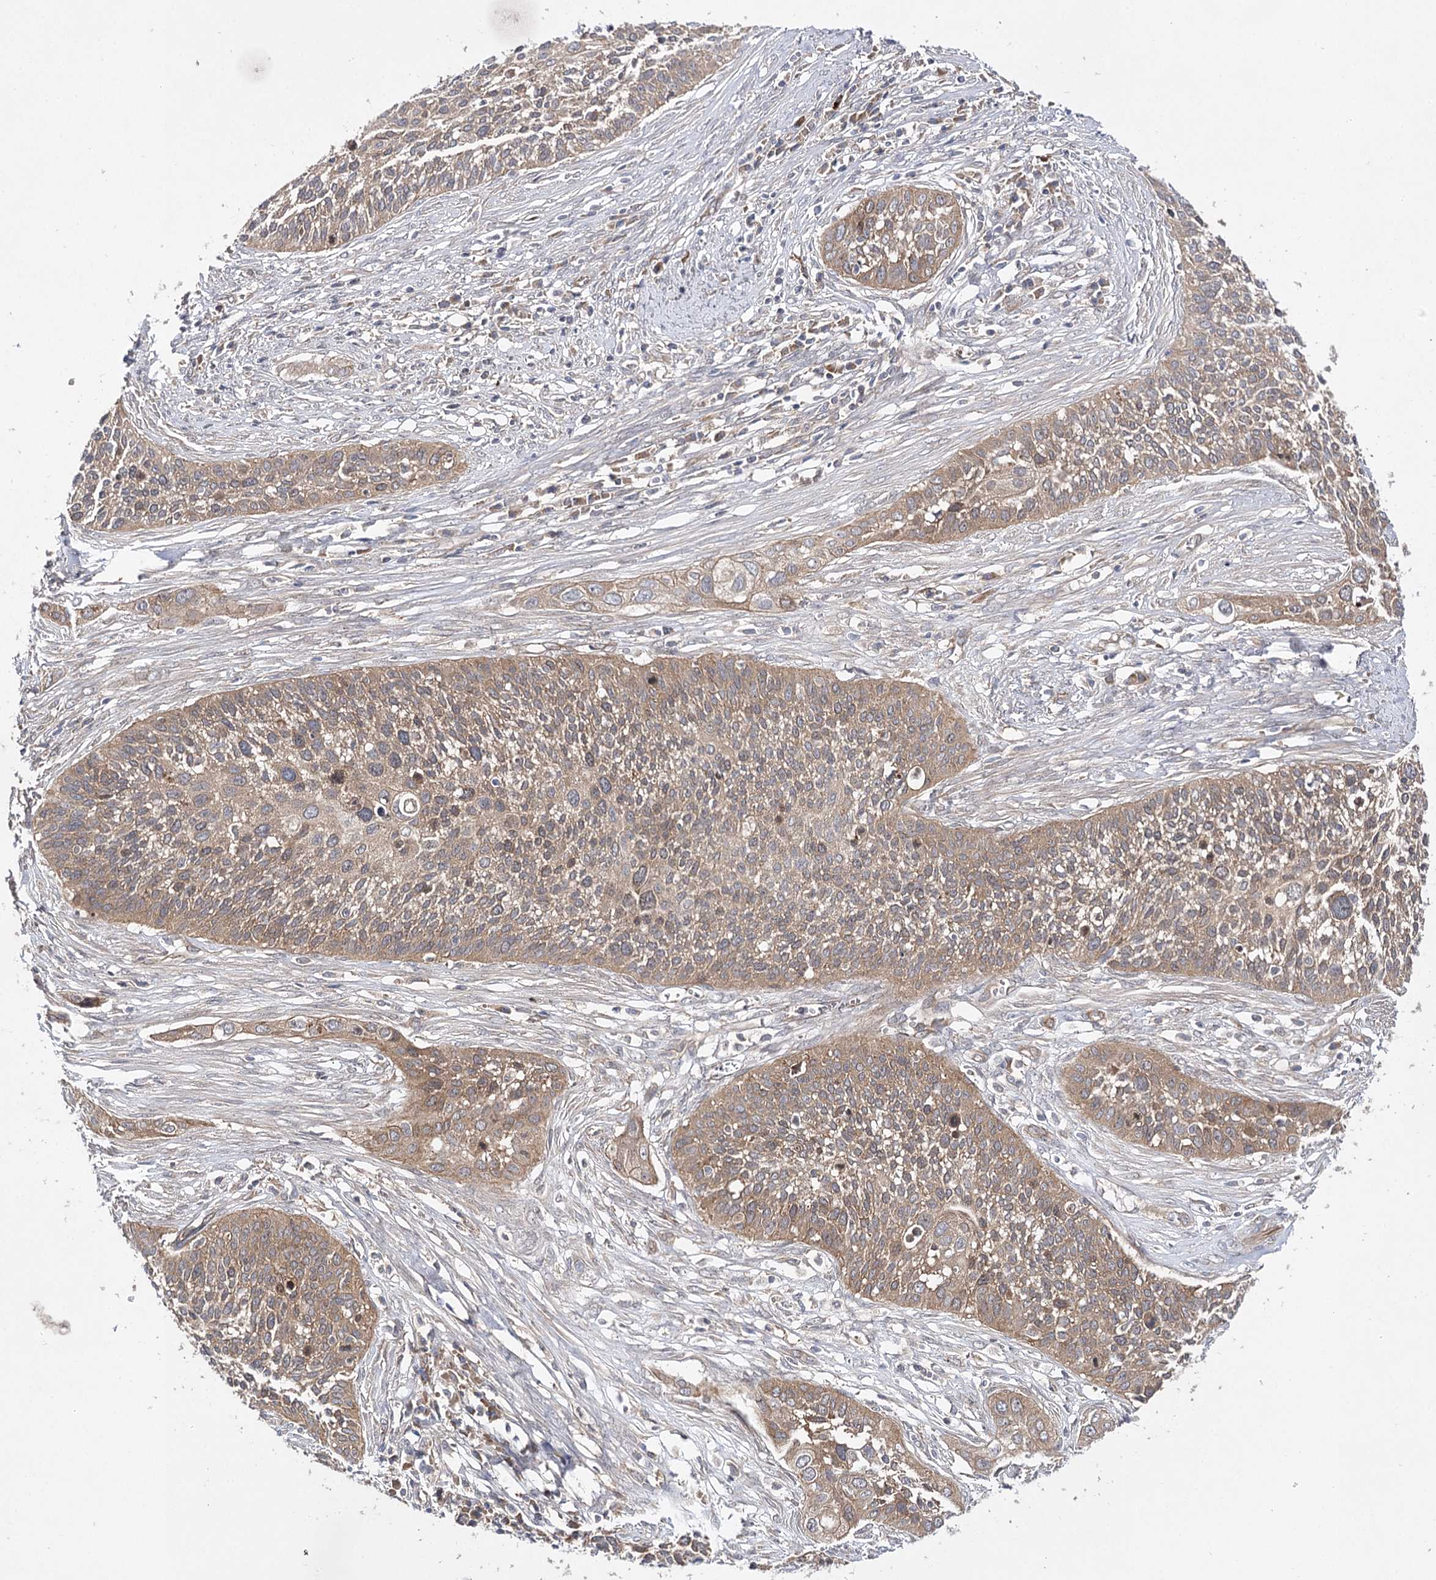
{"staining": {"intensity": "moderate", "quantity": ">75%", "location": "cytoplasmic/membranous"}, "tissue": "cervical cancer", "cell_type": "Tumor cells", "image_type": "cancer", "snomed": [{"axis": "morphology", "description": "Squamous cell carcinoma, NOS"}, {"axis": "topography", "description": "Cervix"}], "caption": "Immunohistochemistry of squamous cell carcinoma (cervical) reveals medium levels of moderate cytoplasmic/membranous staining in approximately >75% of tumor cells.", "gene": "BCR", "patient": {"sex": "female", "age": 34}}